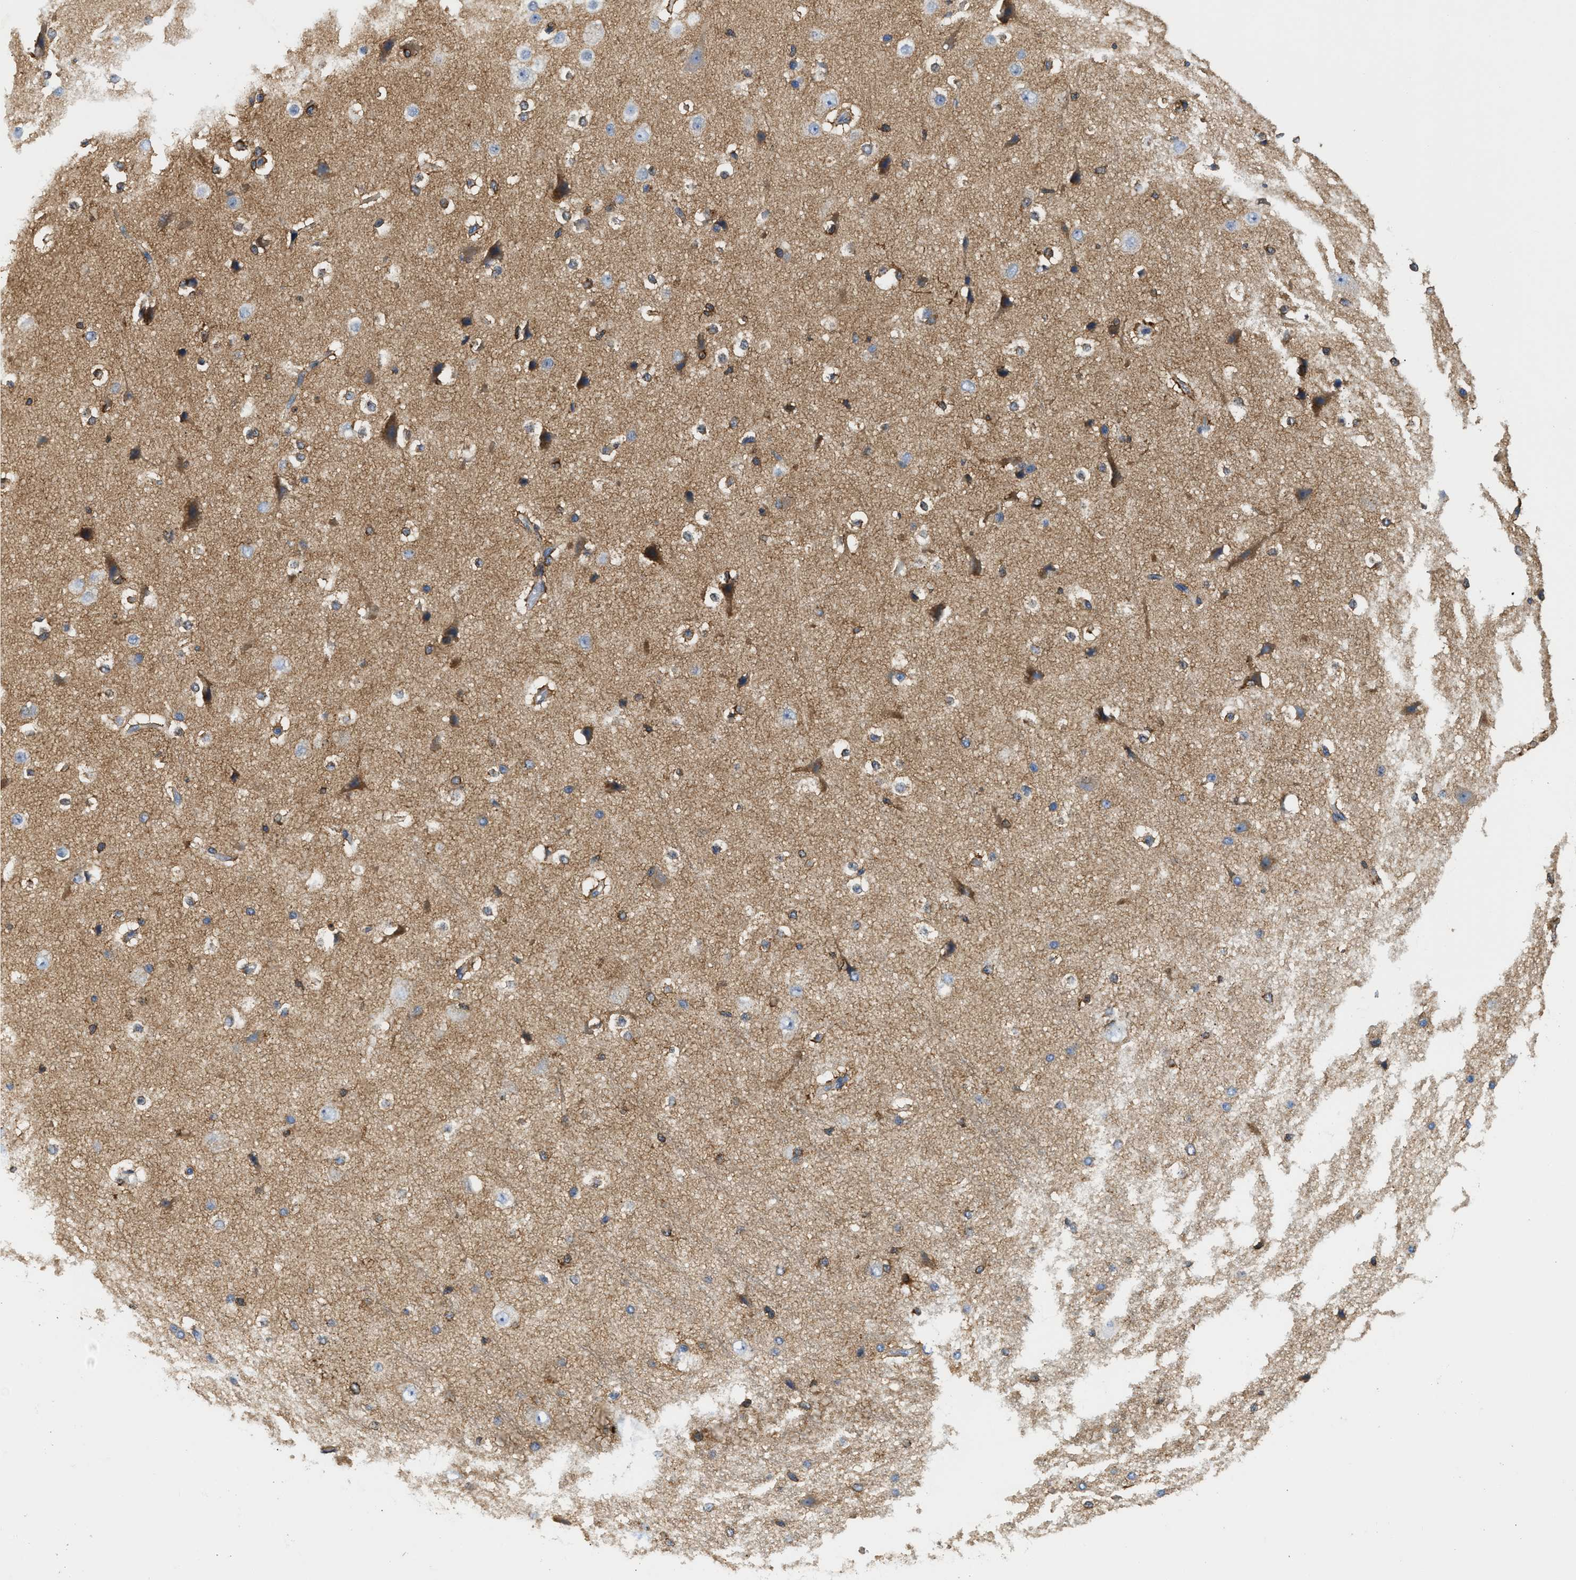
{"staining": {"intensity": "moderate", "quantity": ">75%", "location": "cytoplasmic/membranous"}, "tissue": "cerebral cortex", "cell_type": "Endothelial cells", "image_type": "normal", "snomed": [{"axis": "morphology", "description": "Normal tissue, NOS"}, {"axis": "morphology", "description": "Developmental malformation"}, {"axis": "topography", "description": "Cerebral cortex"}], "caption": "This is a histology image of IHC staining of benign cerebral cortex, which shows moderate expression in the cytoplasmic/membranous of endothelial cells.", "gene": "RAB31", "patient": {"sex": "female", "age": 30}}